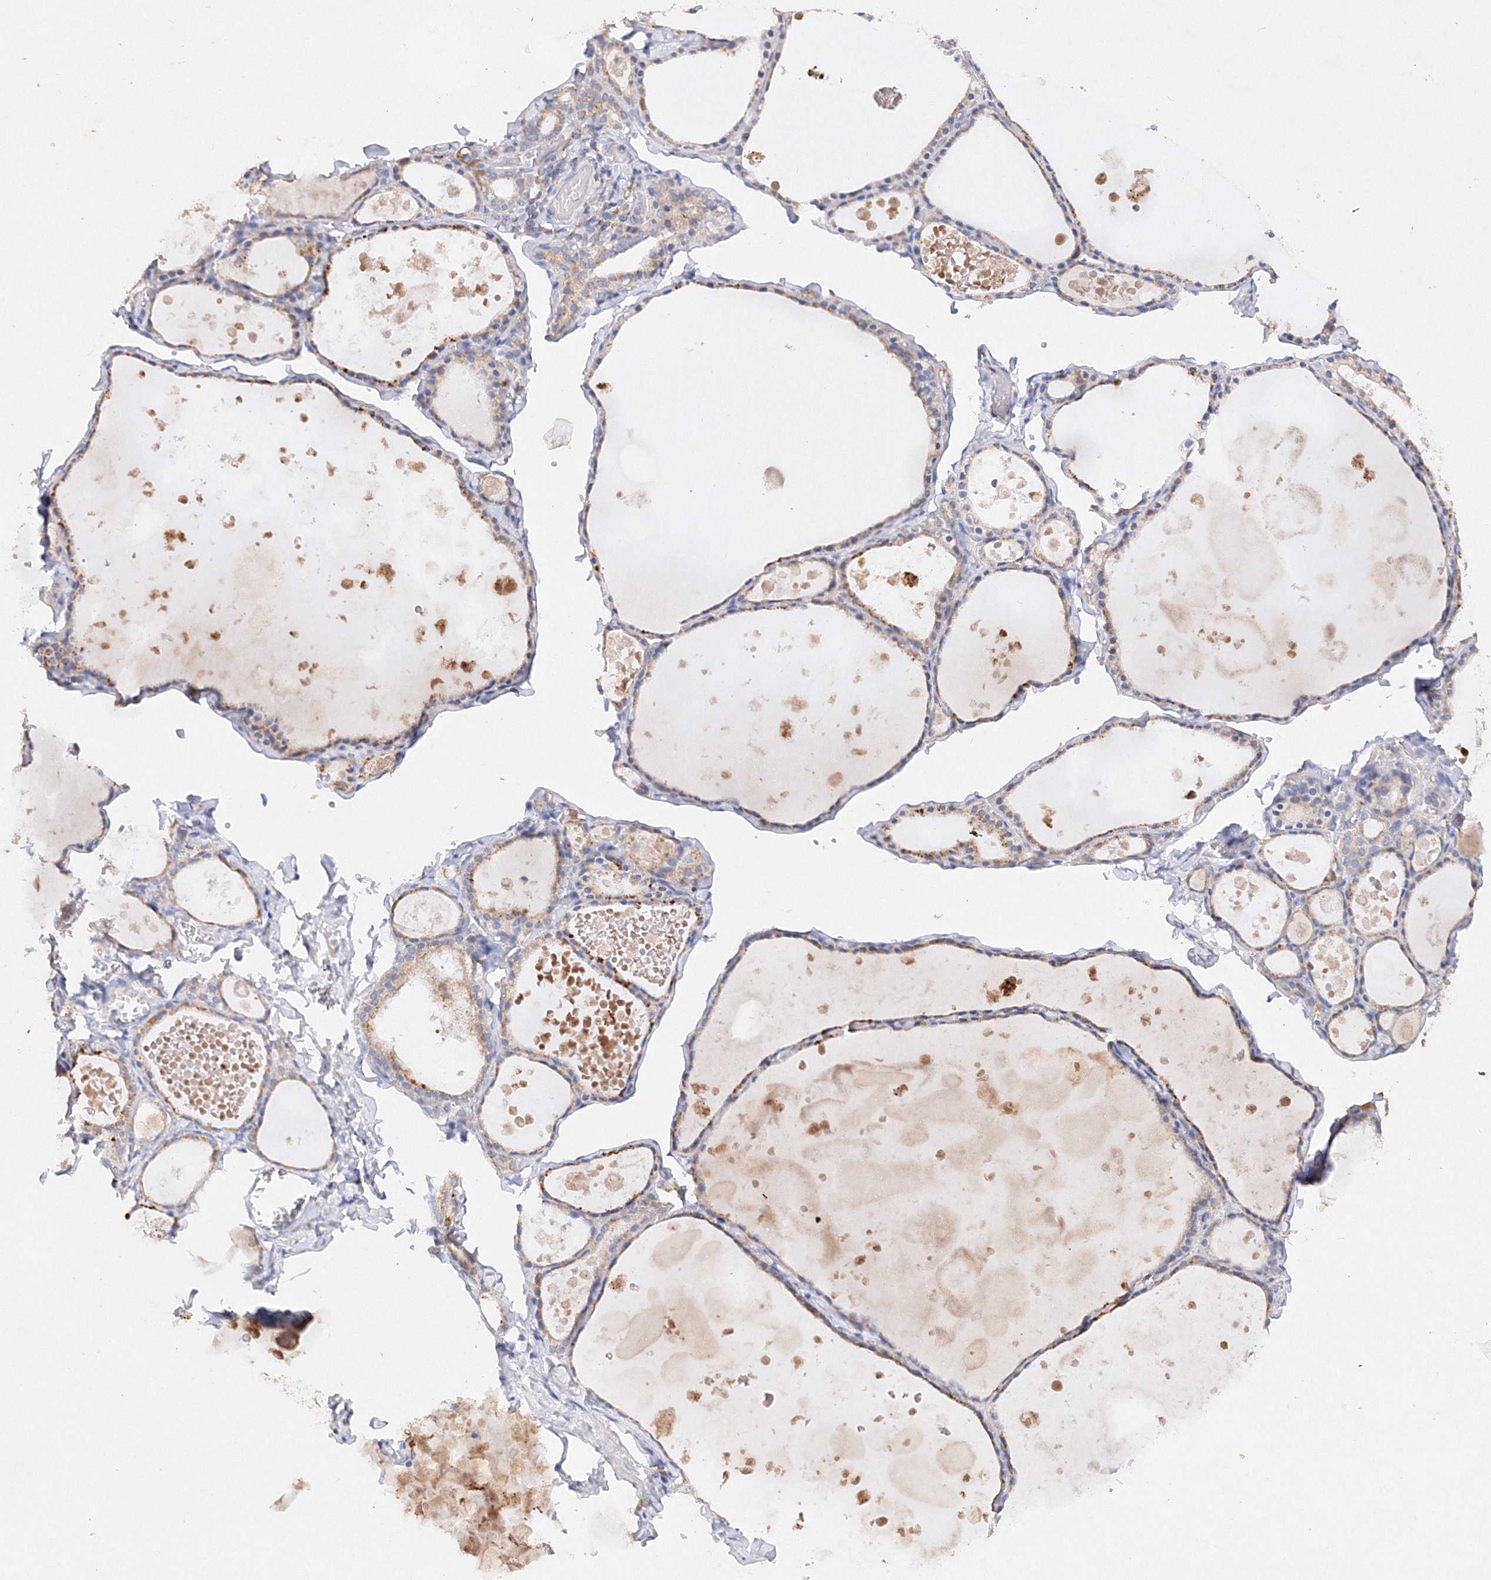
{"staining": {"intensity": "moderate", "quantity": "25%-75%", "location": "cytoplasmic/membranous"}, "tissue": "thyroid gland", "cell_type": "Glandular cells", "image_type": "normal", "snomed": [{"axis": "morphology", "description": "Normal tissue, NOS"}, {"axis": "topography", "description": "Thyroid gland"}], "caption": "Protein staining reveals moderate cytoplasmic/membranous positivity in approximately 25%-75% of glandular cells in unremarkable thyroid gland. (IHC, brightfield microscopy, high magnification).", "gene": "GLS", "patient": {"sex": "male", "age": 56}}